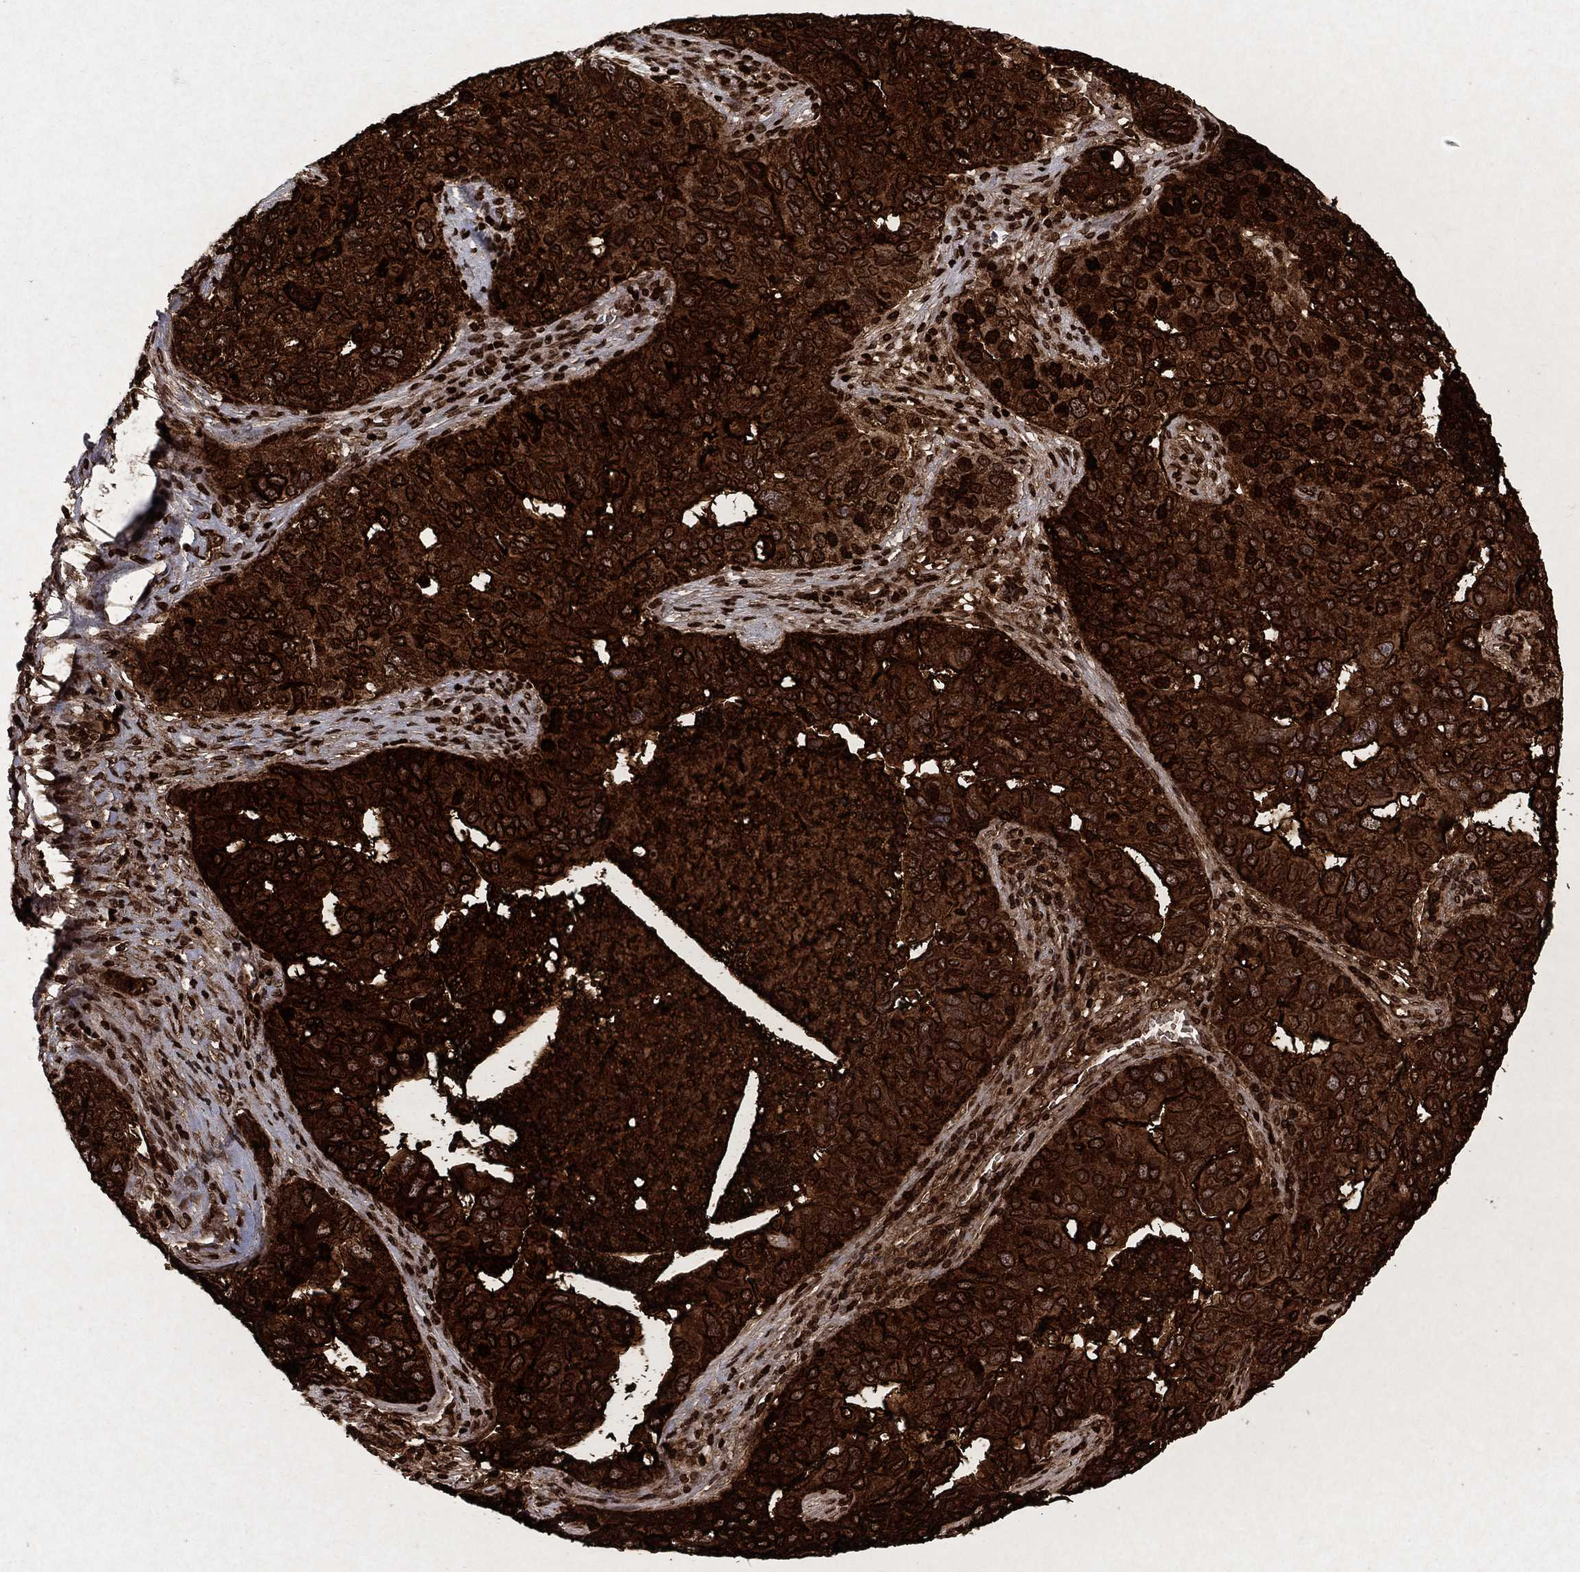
{"staining": {"intensity": "strong", "quantity": ">75%", "location": "cytoplasmic/membranous,nuclear"}, "tissue": "ovarian cancer", "cell_type": "Tumor cells", "image_type": "cancer", "snomed": [{"axis": "morphology", "description": "Carcinoma, endometroid"}, {"axis": "topography", "description": "Soft tissue"}, {"axis": "topography", "description": "Ovary"}], "caption": "Ovarian cancer (endometroid carcinoma) tissue exhibits strong cytoplasmic/membranous and nuclear positivity in about >75% of tumor cells", "gene": "CD24", "patient": {"sex": "female", "age": 52}}